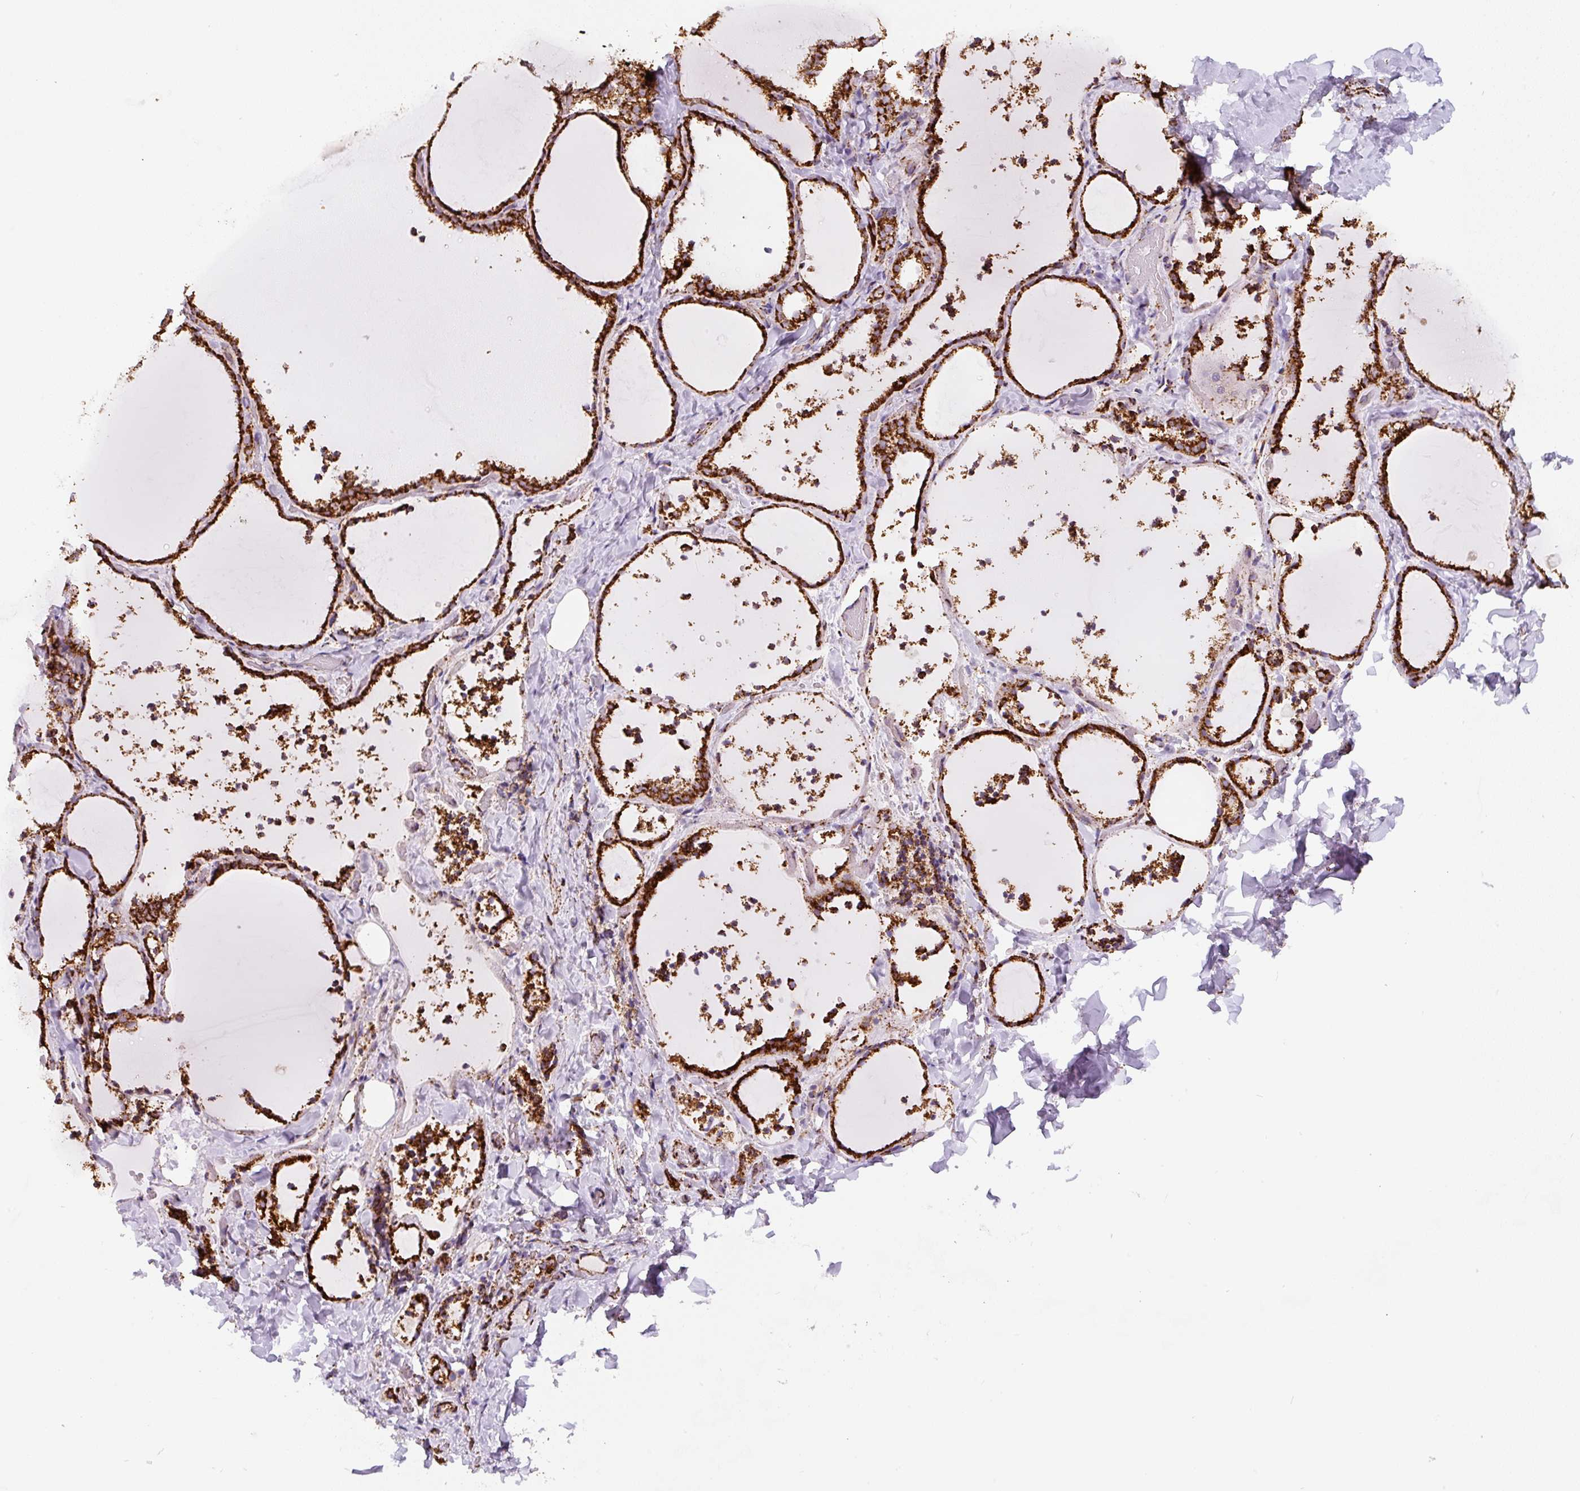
{"staining": {"intensity": "strong", "quantity": ">75%", "location": "cytoplasmic/membranous"}, "tissue": "thyroid gland", "cell_type": "Glandular cells", "image_type": "normal", "snomed": [{"axis": "morphology", "description": "Normal tissue, NOS"}, {"axis": "topography", "description": "Thyroid gland"}], "caption": "The photomicrograph shows a brown stain indicating the presence of a protein in the cytoplasmic/membranous of glandular cells in thyroid gland.", "gene": "ATP5F1A", "patient": {"sex": "female", "age": 22}}